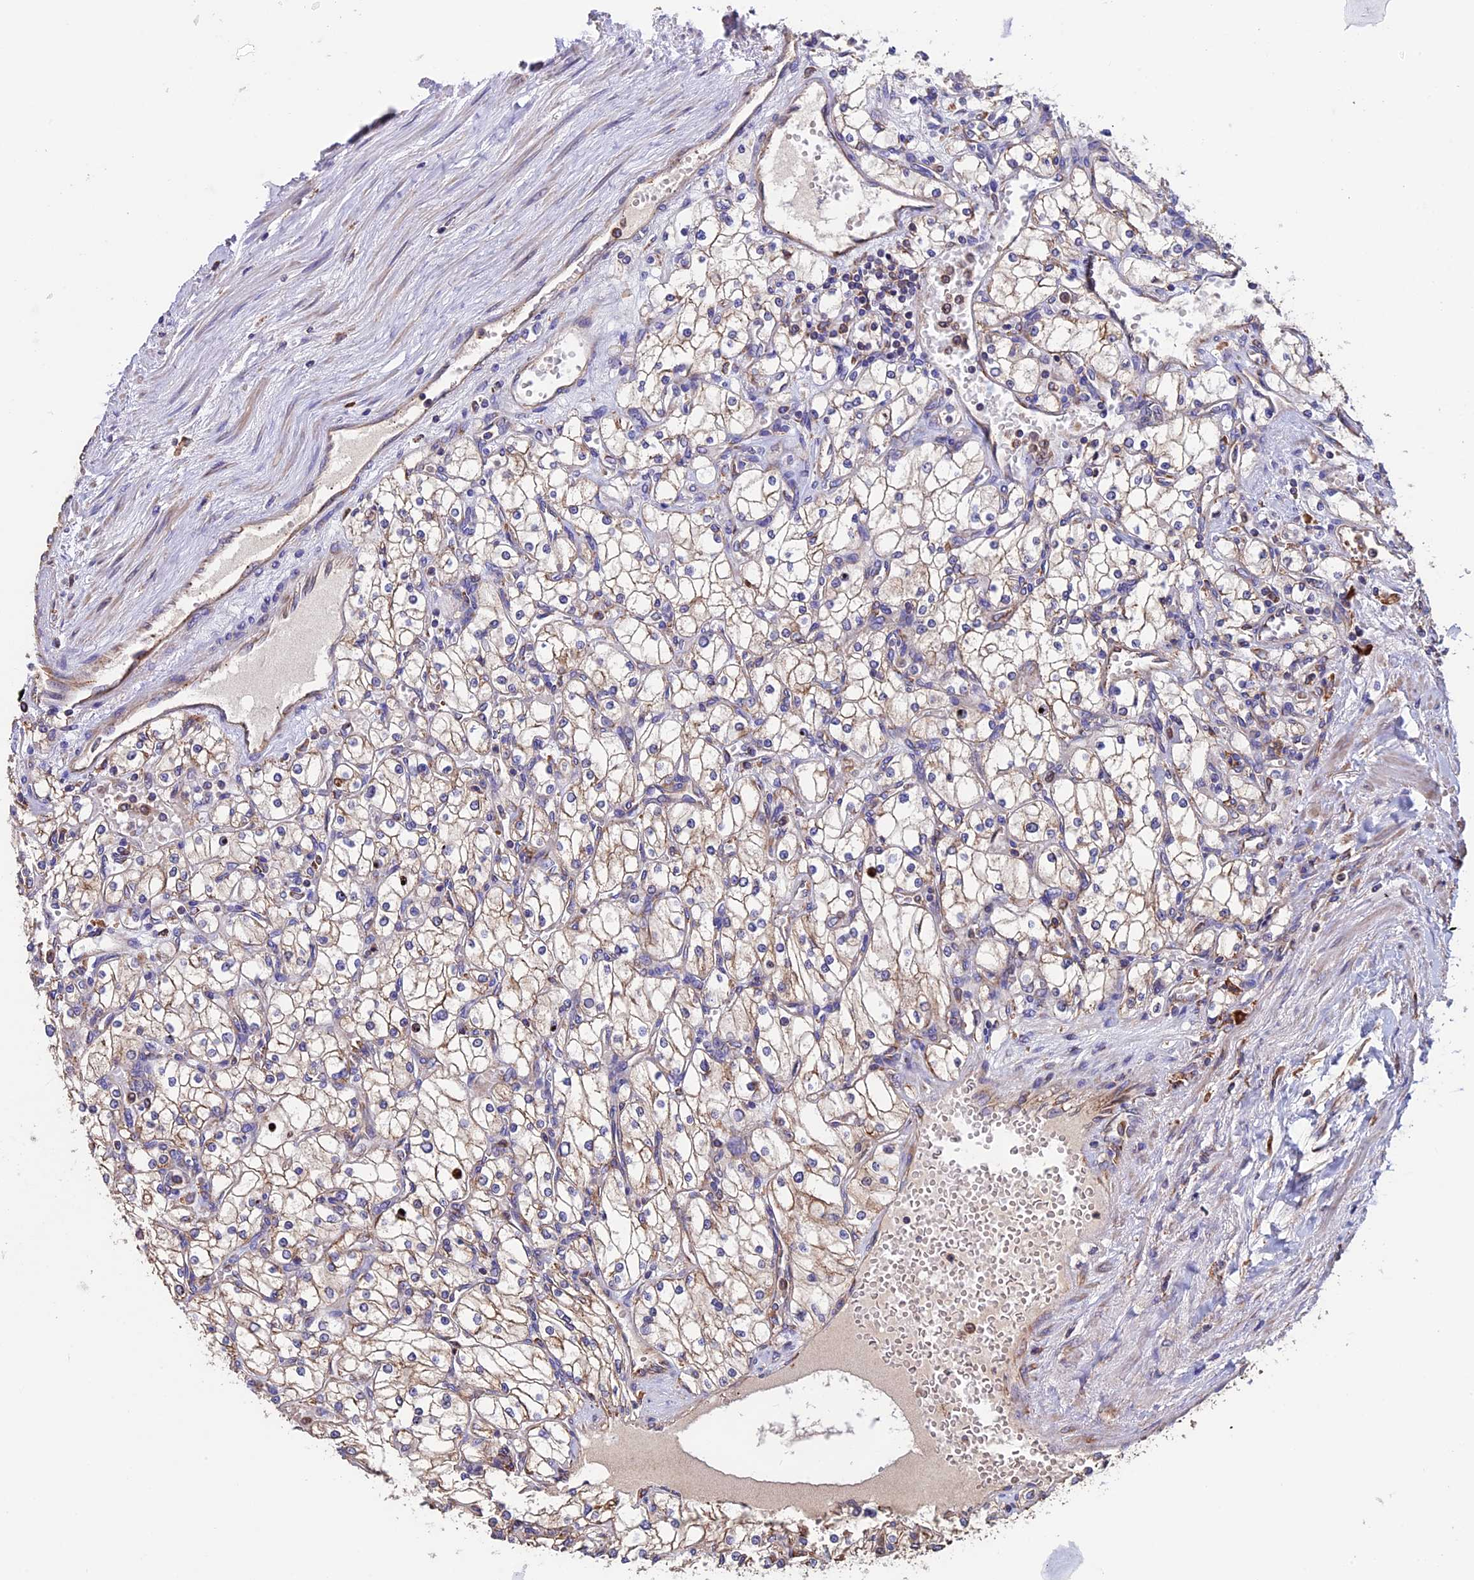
{"staining": {"intensity": "weak", "quantity": ">75%", "location": "cytoplasmic/membranous"}, "tissue": "renal cancer", "cell_type": "Tumor cells", "image_type": "cancer", "snomed": [{"axis": "morphology", "description": "Adenocarcinoma, NOS"}, {"axis": "topography", "description": "Kidney"}], "caption": "Tumor cells reveal low levels of weak cytoplasmic/membranous staining in about >75% of cells in human renal adenocarcinoma. (DAB = brown stain, brightfield microscopy at high magnification).", "gene": "BTBD3", "patient": {"sex": "male", "age": 80}}